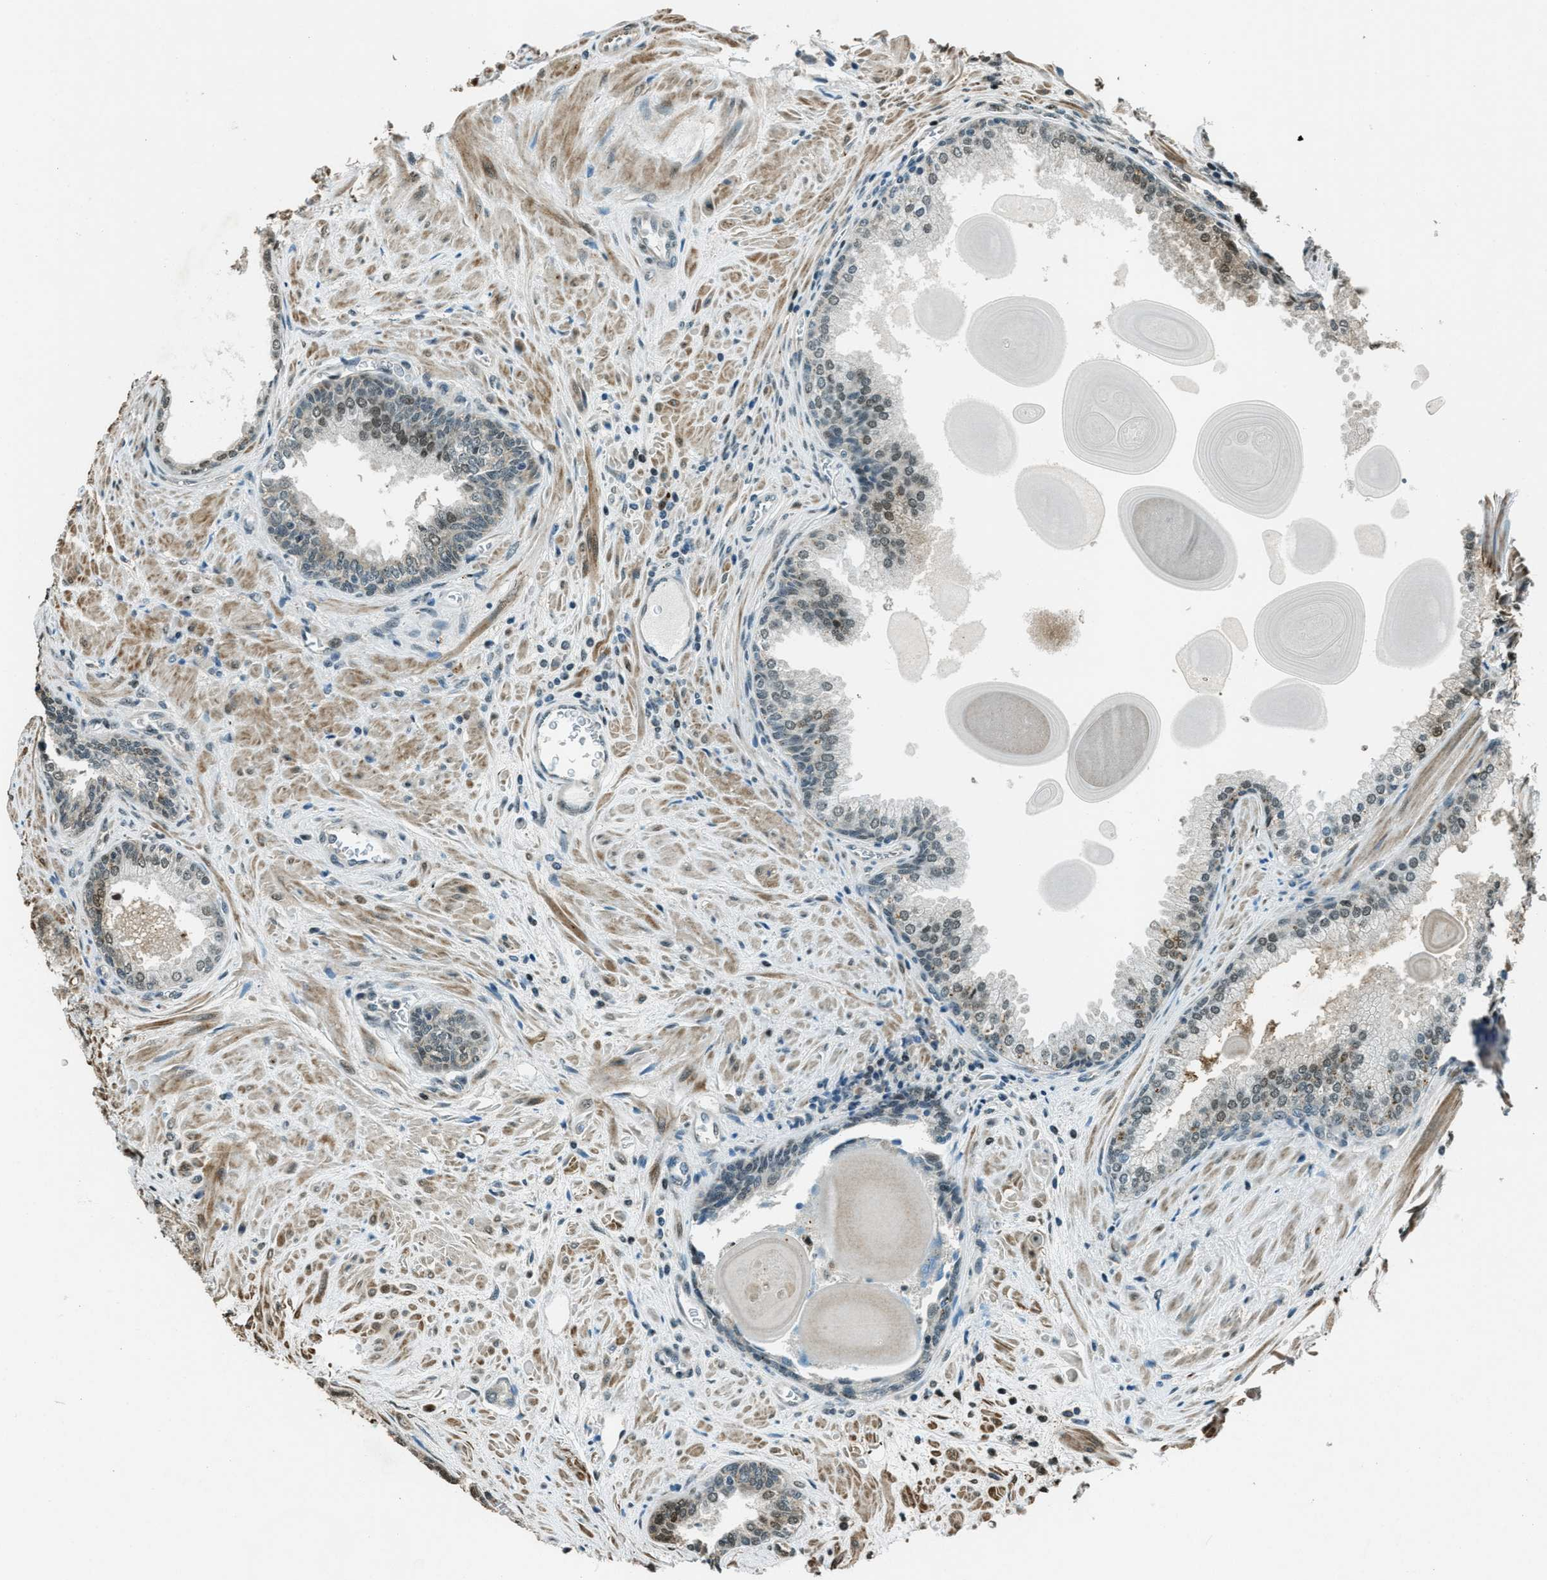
{"staining": {"intensity": "weak", "quantity": "25%-75%", "location": "cytoplasmic/membranous,nuclear"}, "tissue": "prostate cancer", "cell_type": "Tumor cells", "image_type": "cancer", "snomed": [{"axis": "morphology", "description": "Adenocarcinoma, High grade"}, {"axis": "topography", "description": "Prostate"}], "caption": "Prostate adenocarcinoma (high-grade) stained for a protein (brown) displays weak cytoplasmic/membranous and nuclear positive staining in approximately 25%-75% of tumor cells.", "gene": "TARDBP", "patient": {"sex": "male", "age": 65}}